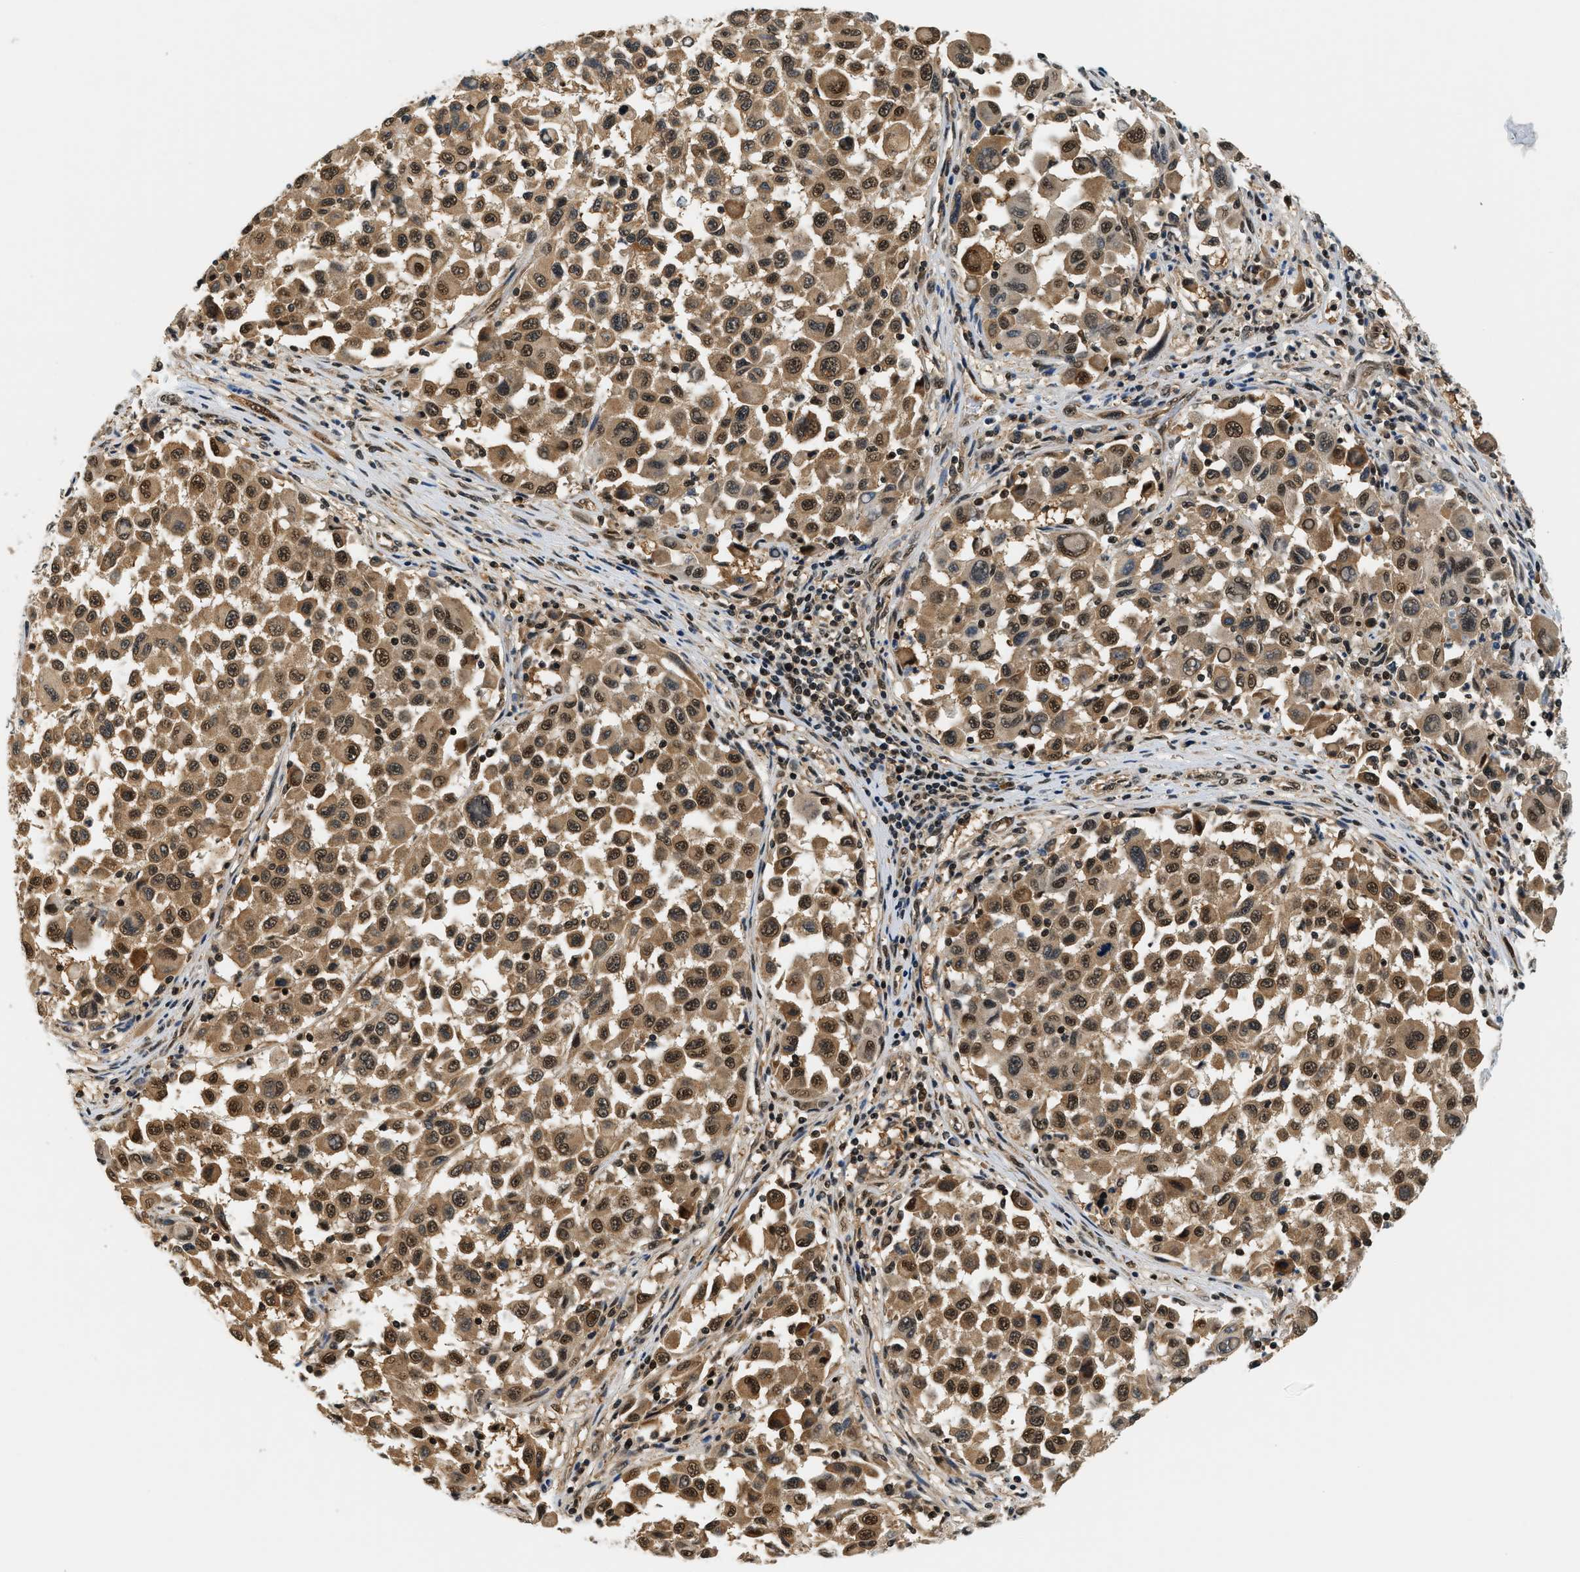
{"staining": {"intensity": "strong", "quantity": ">75%", "location": "cytoplasmic/membranous,nuclear"}, "tissue": "melanoma", "cell_type": "Tumor cells", "image_type": "cancer", "snomed": [{"axis": "morphology", "description": "Malignant melanoma, Metastatic site"}, {"axis": "topography", "description": "Lymph node"}], "caption": "Malignant melanoma (metastatic site) stained with a protein marker reveals strong staining in tumor cells.", "gene": "PSMD3", "patient": {"sex": "male", "age": 61}}